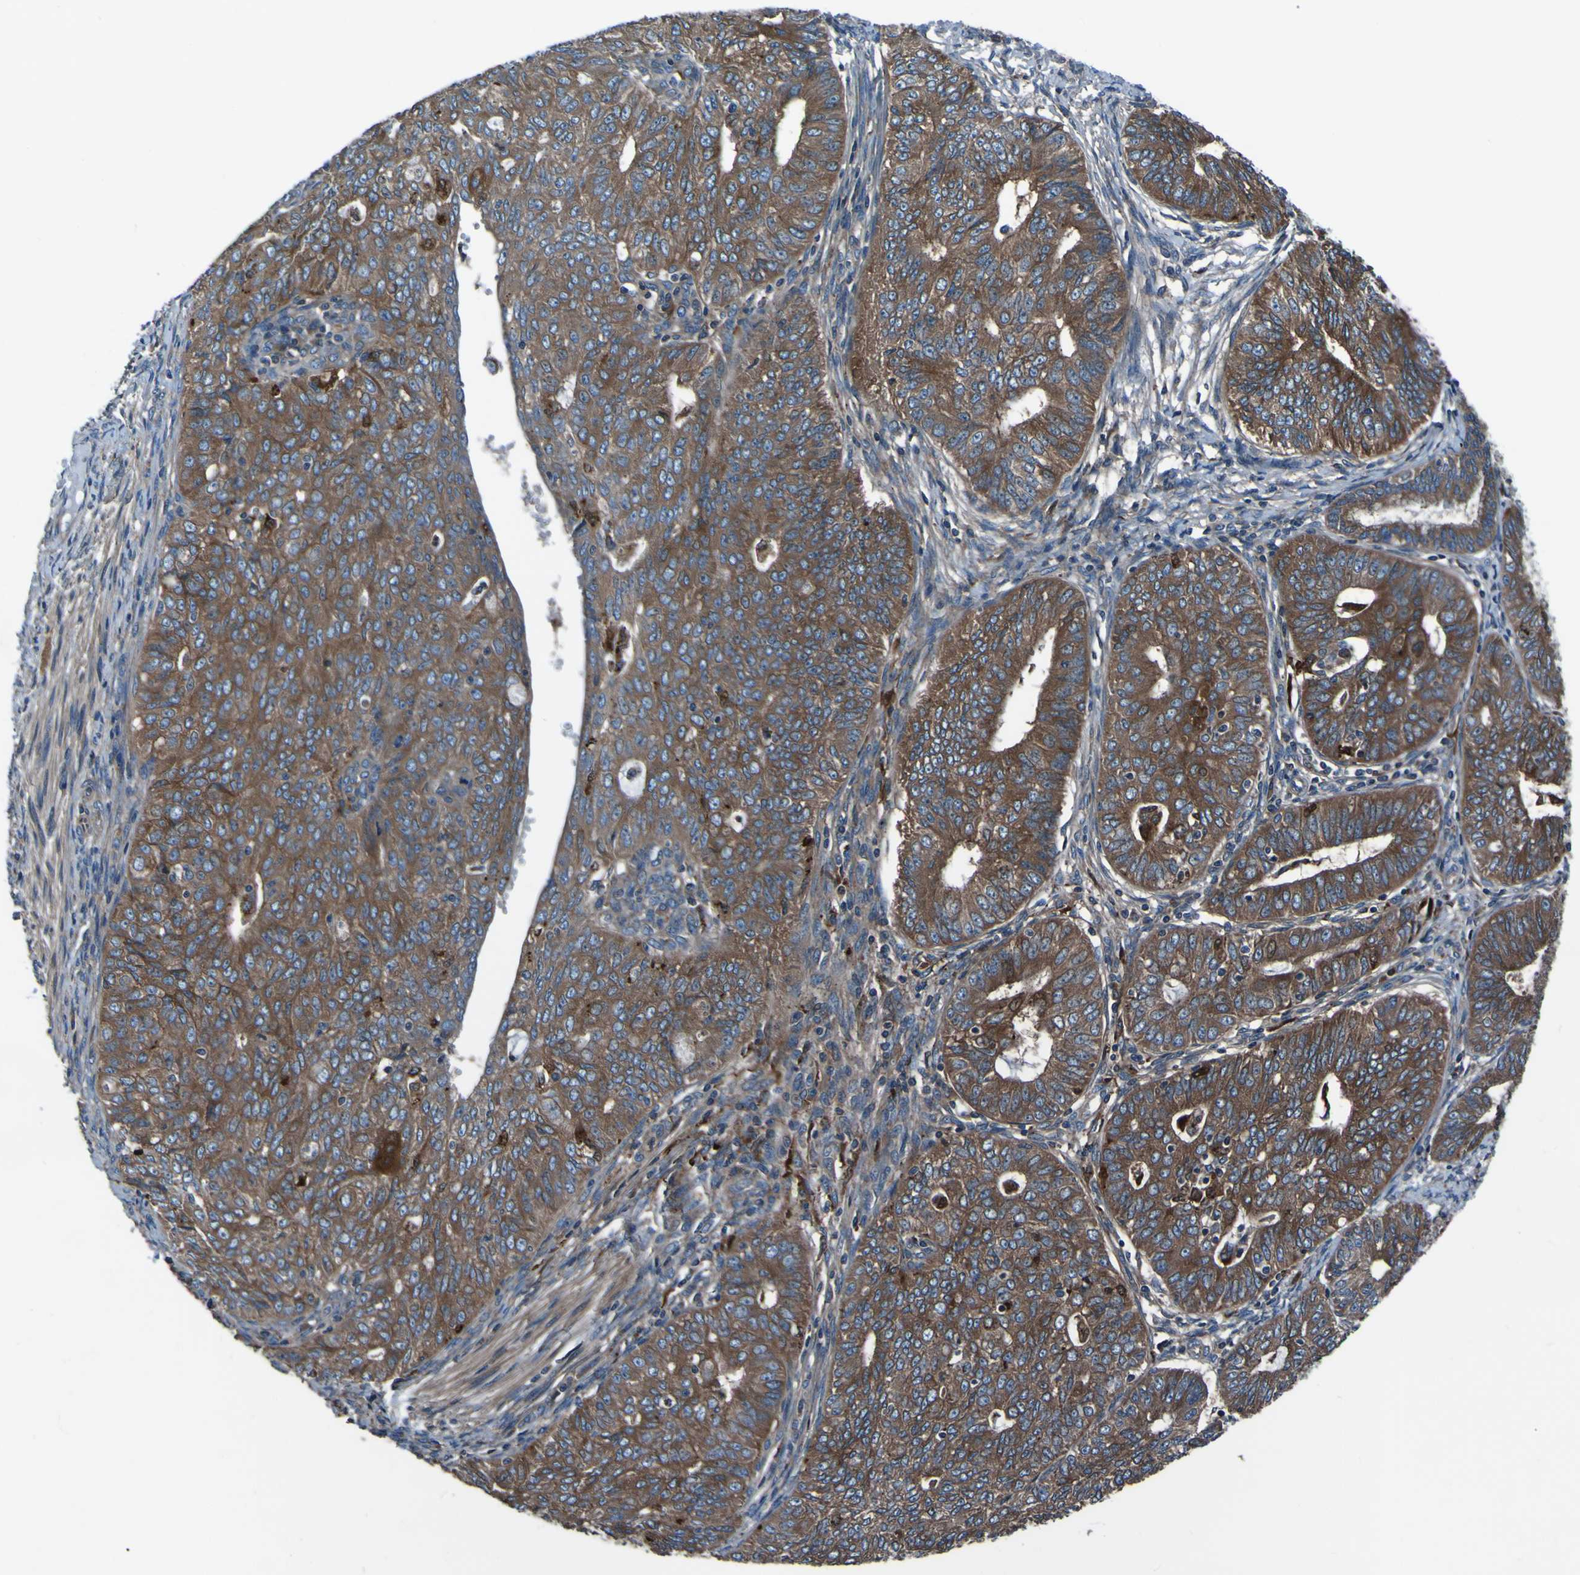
{"staining": {"intensity": "strong", "quantity": ">75%", "location": "cytoplasmic/membranous"}, "tissue": "endometrial cancer", "cell_type": "Tumor cells", "image_type": "cancer", "snomed": [{"axis": "morphology", "description": "Adenocarcinoma, NOS"}, {"axis": "topography", "description": "Endometrium"}], "caption": "Brown immunohistochemical staining in human endometrial cancer (adenocarcinoma) demonstrates strong cytoplasmic/membranous expression in about >75% of tumor cells.", "gene": "RAB5B", "patient": {"sex": "female", "age": 32}}